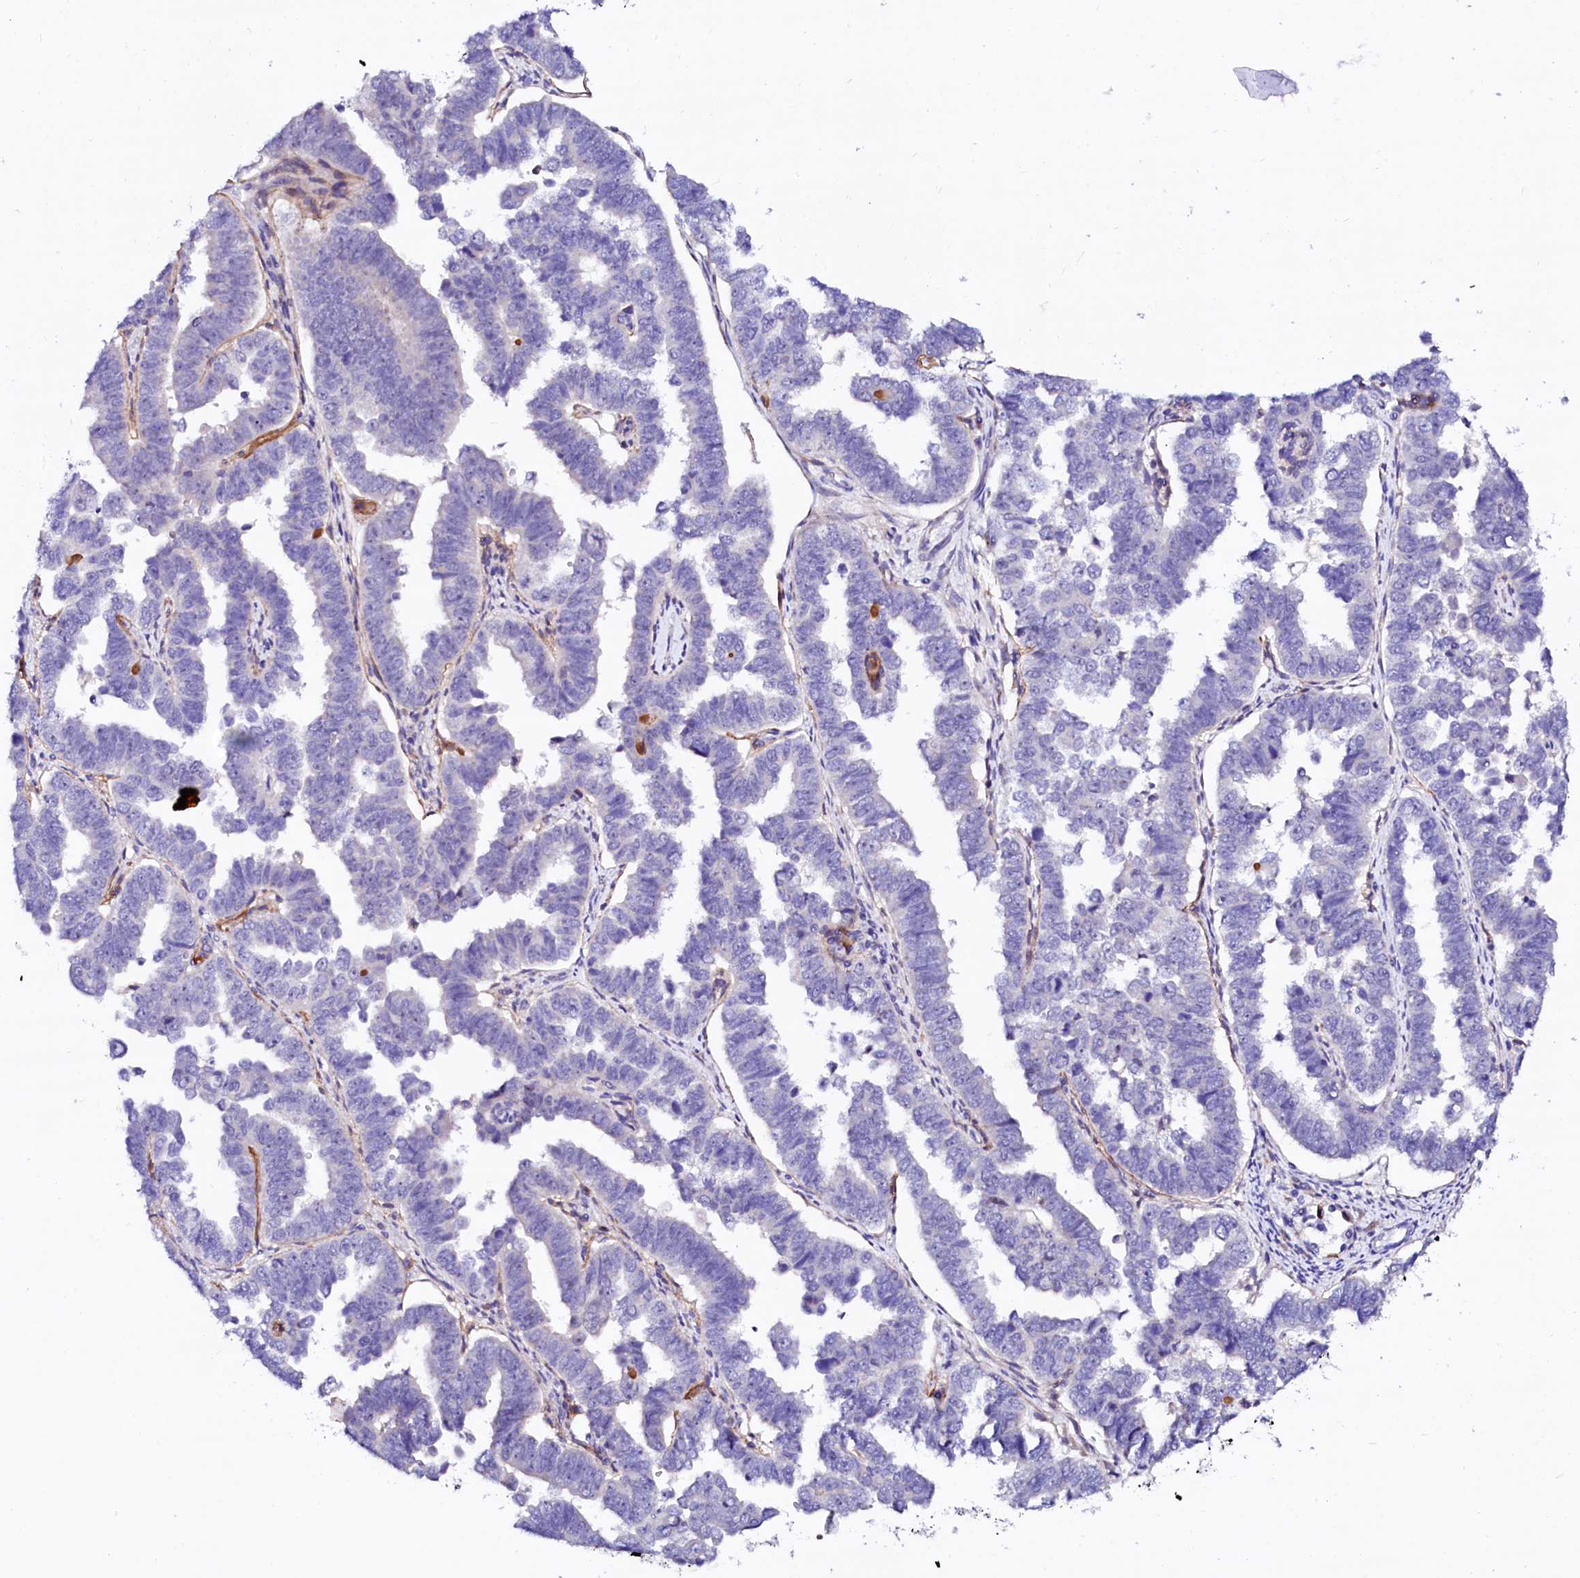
{"staining": {"intensity": "negative", "quantity": "none", "location": "none"}, "tissue": "endometrial cancer", "cell_type": "Tumor cells", "image_type": "cancer", "snomed": [{"axis": "morphology", "description": "Adenocarcinoma, NOS"}, {"axis": "topography", "description": "Endometrium"}], "caption": "The micrograph shows no significant expression in tumor cells of endometrial adenocarcinoma.", "gene": "BTBD16", "patient": {"sex": "female", "age": 75}}